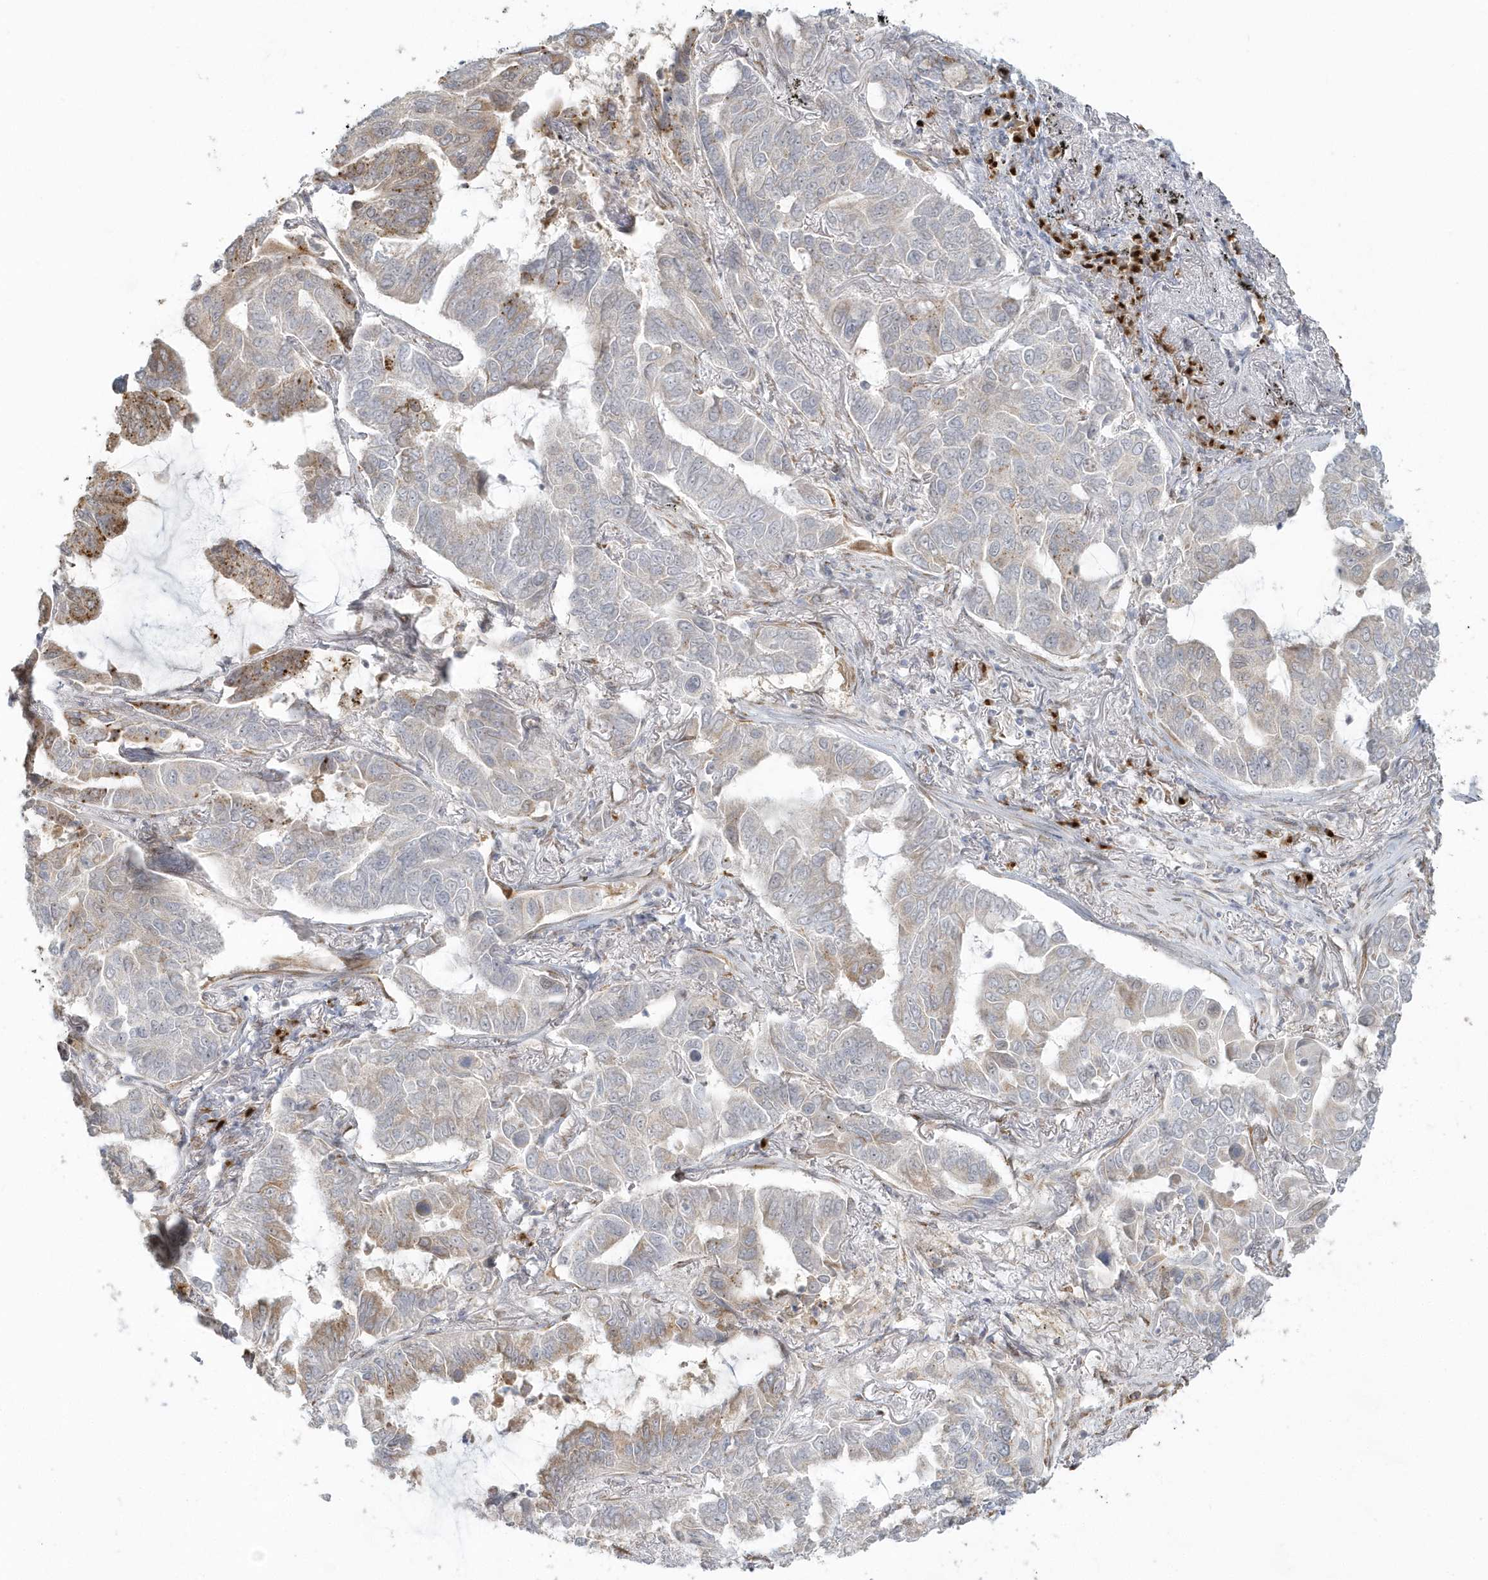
{"staining": {"intensity": "moderate", "quantity": "25%-75%", "location": "cytoplasmic/membranous"}, "tissue": "lung cancer", "cell_type": "Tumor cells", "image_type": "cancer", "snomed": [{"axis": "morphology", "description": "Adenocarcinoma, NOS"}, {"axis": "topography", "description": "Lung"}], "caption": "Lung cancer stained for a protein demonstrates moderate cytoplasmic/membranous positivity in tumor cells.", "gene": "DHFR", "patient": {"sex": "male", "age": 64}}